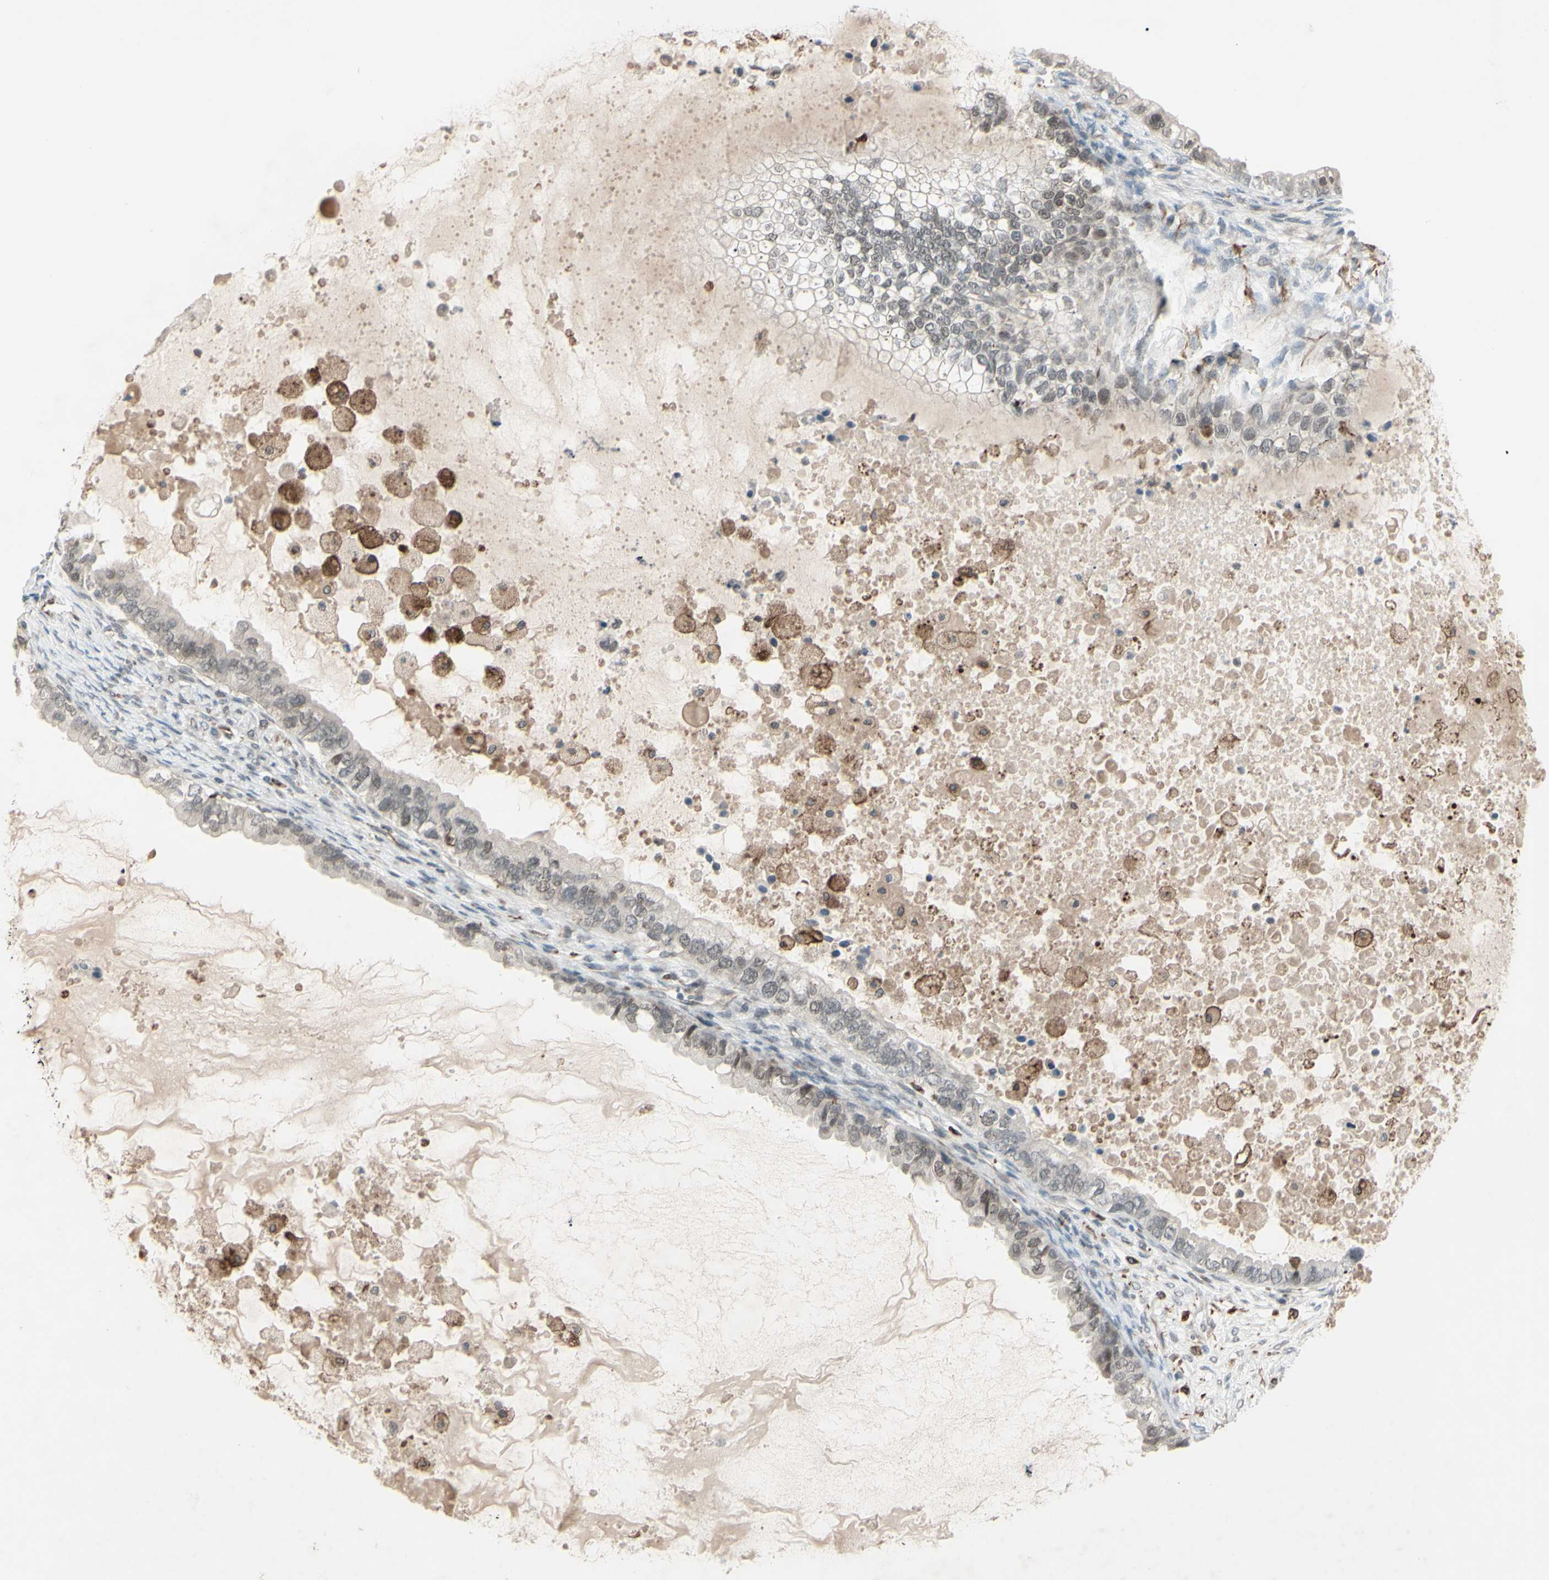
{"staining": {"intensity": "negative", "quantity": "none", "location": "none"}, "tissue": "ovarian cancer", "cell_type": "Tumor cells", "image_type": "cancer", "snomed": [{"axis": "morphology", "description": "Cystadenocarcinoma, mucinous, NOS"}, {"axis": "topography", "description": "Ovary"}], "caption": "Tumor cells are negative for brown protein staining in ovarian cancer. Nuclei are stained in blue.", "gene": "FGFR2", "patient": {"sex": "female", "age": 80}}